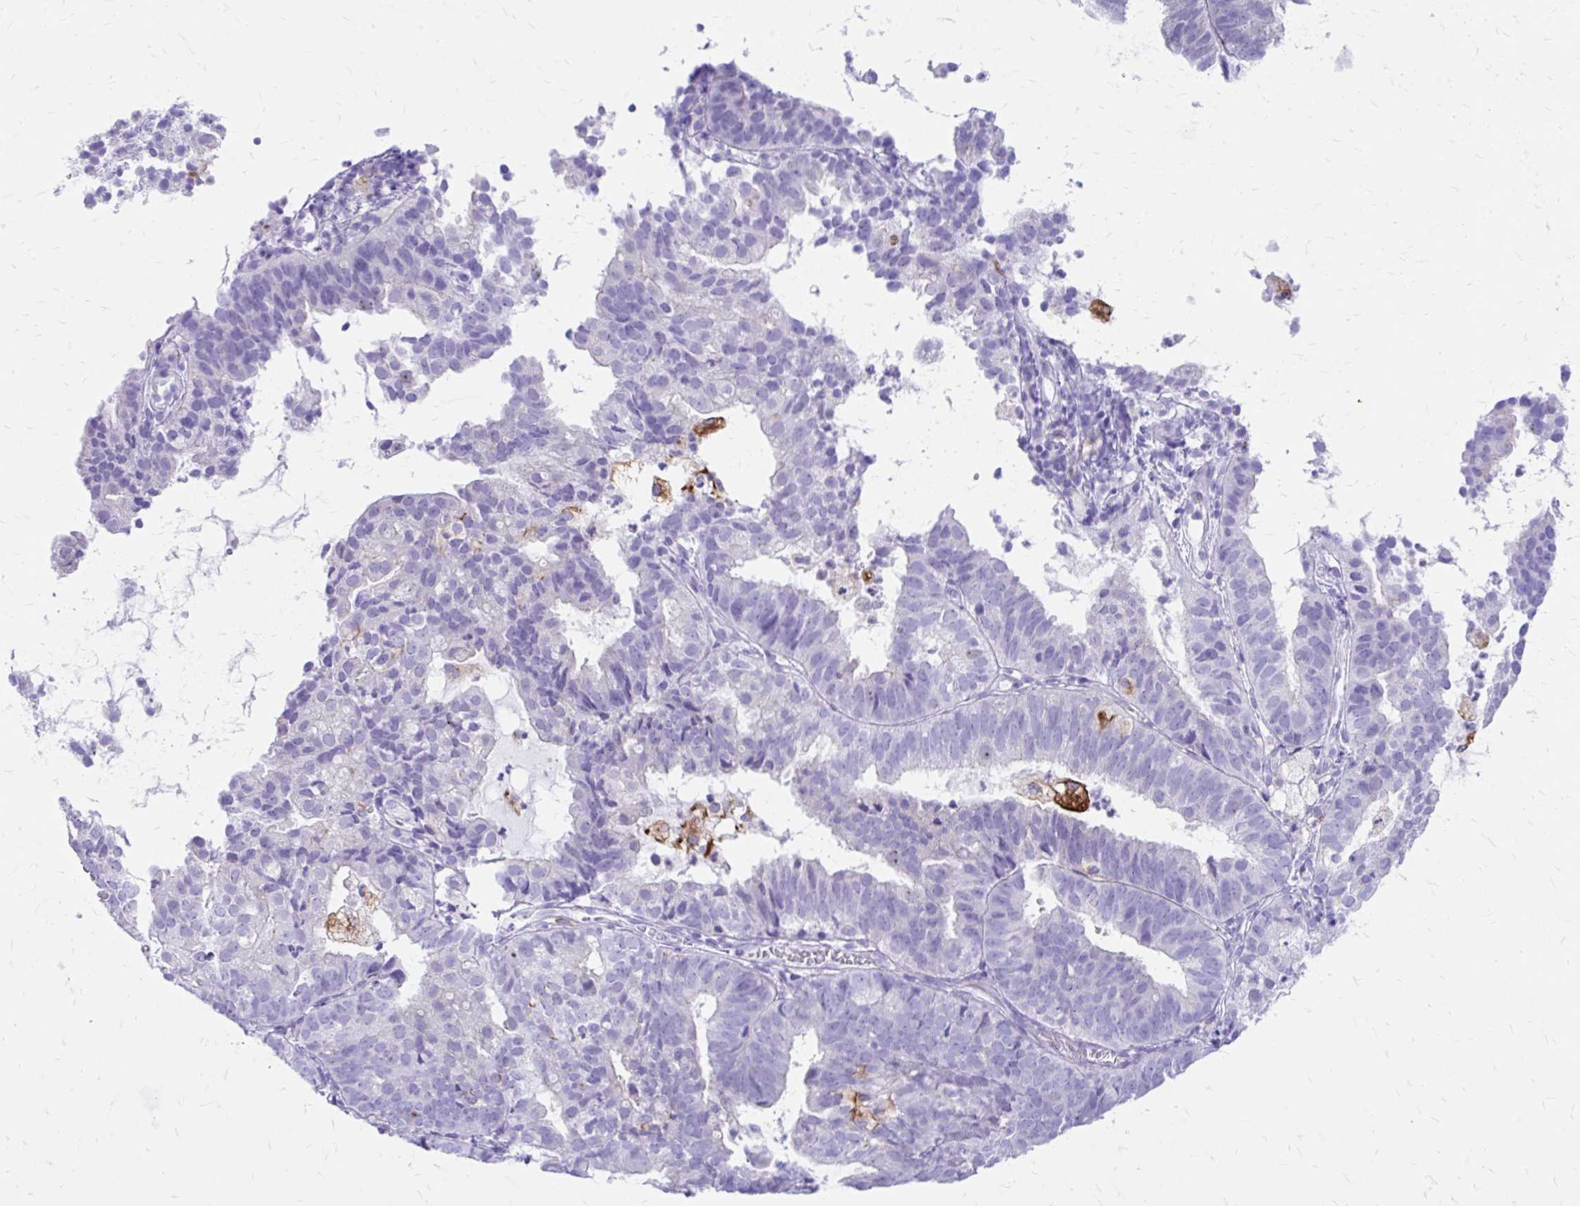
{"staining": {"intensity": "negative", "quantity": "none", "location": "none"}, "tissue": "endometrial cancer", "cell_type": "Tumor cells", "image_type": "cancer", "snomed": [{"axis": "morphology", "description": "Adenocarcinoma, NOS"}, {"axis": "topography", "description": "Endometrium"}], "caption": "This is an IHC image of adenocarcinoma (endometrial). There is no expression in tumor cells.", "gene": "ZNF699", "patient": {"sex": "female", "age": 80}}